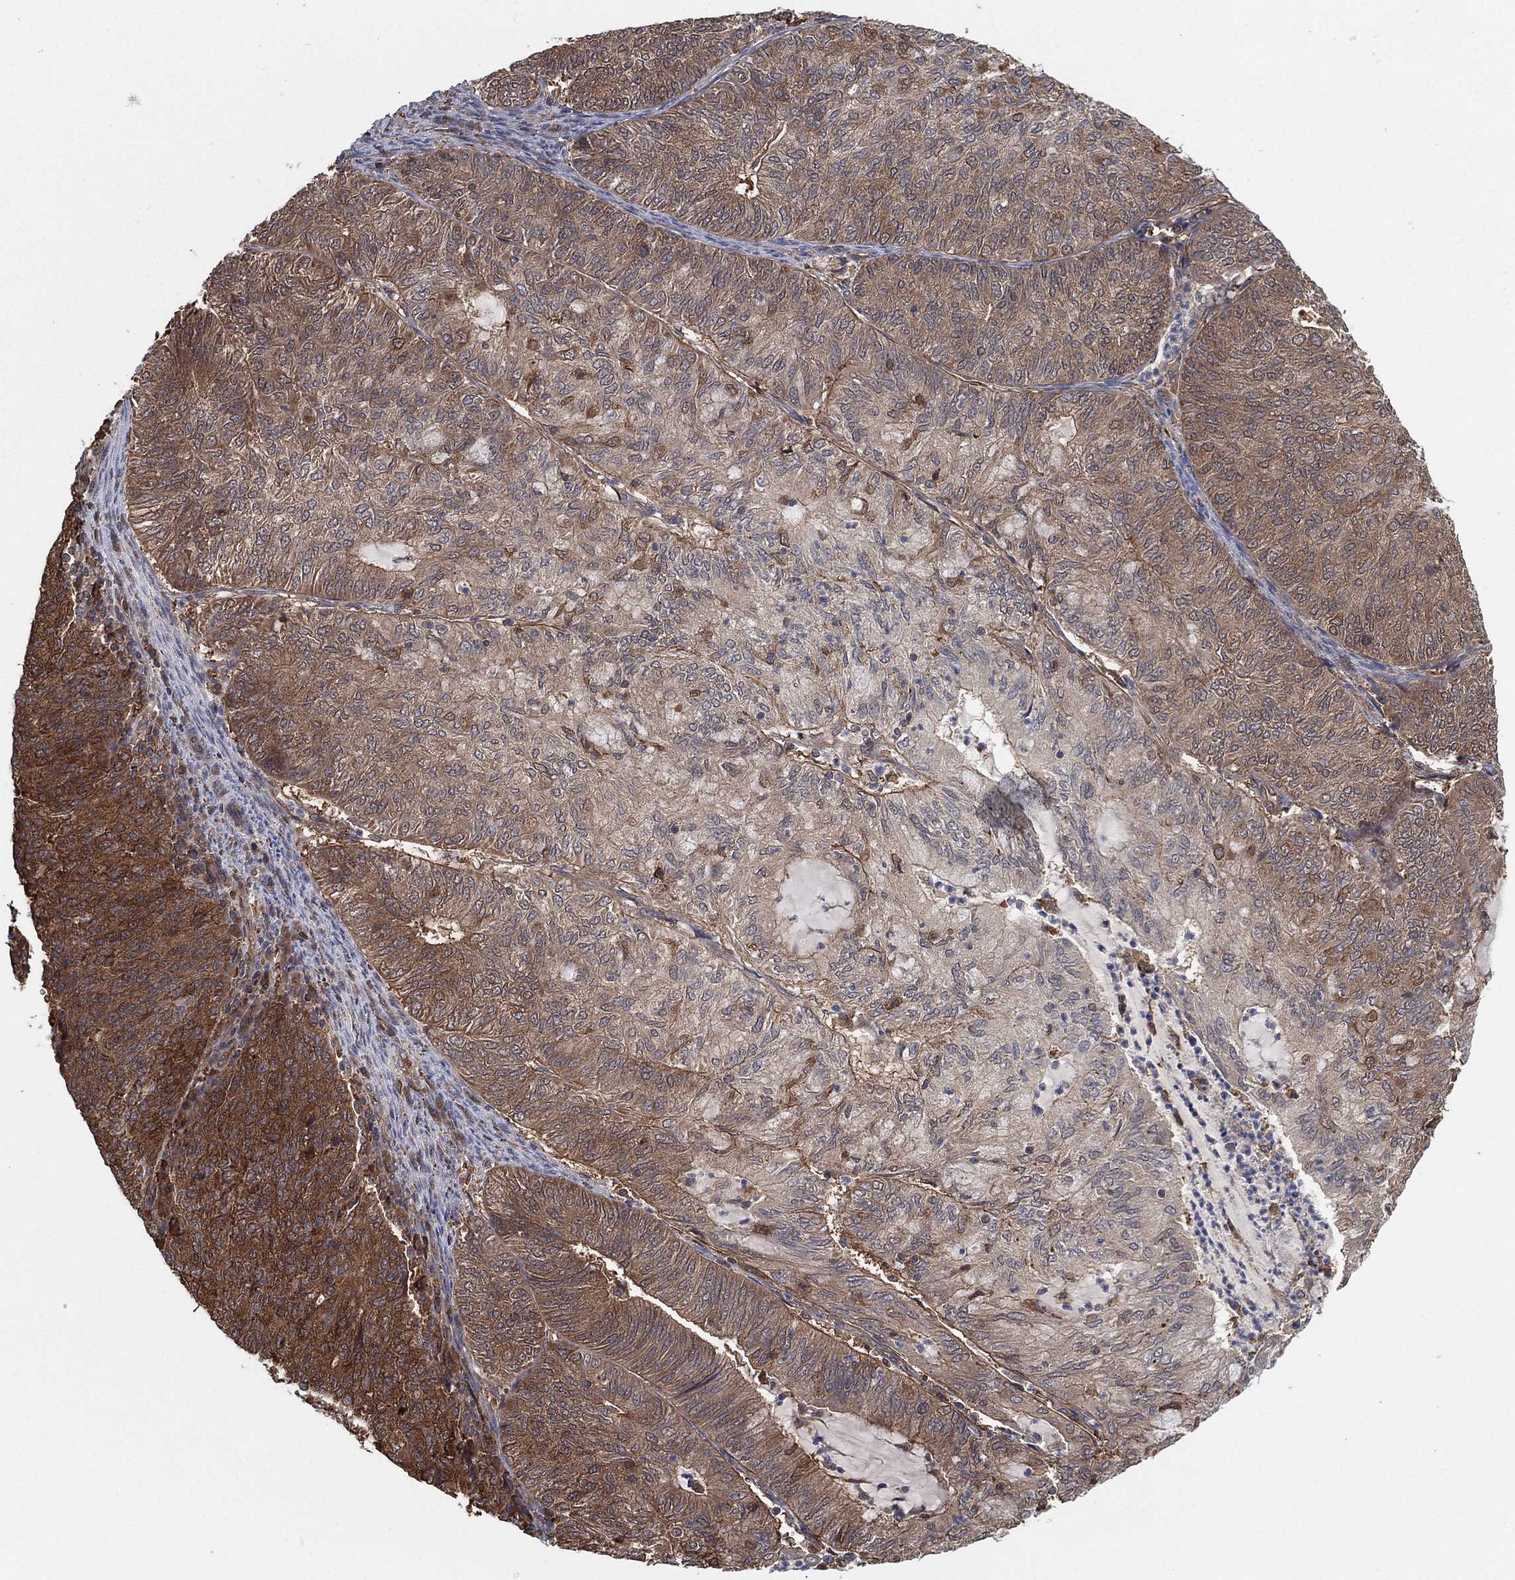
{"staining": {"intensity": "strong", "quantity": "<25%", "location": "cytoplasmic/membranous"}, "tissue": "endometrial cancer", "cell_type": "Tumor cells", "image_type": "cancer", "snomed": [{"axis": "morphology", "description": "Adenocarcinoma, NOS"}, {"axis": "topography", "description": "Endometrium"}], "caption": "Adenocarcinoma (endometrial) stained for a protein (brown) exhibits strong cytoplasmic/membranous positive positivity in about <25% of tumor cells.", "gene": "PSMG4", "patient": {"sex": "female", "age": 82}}